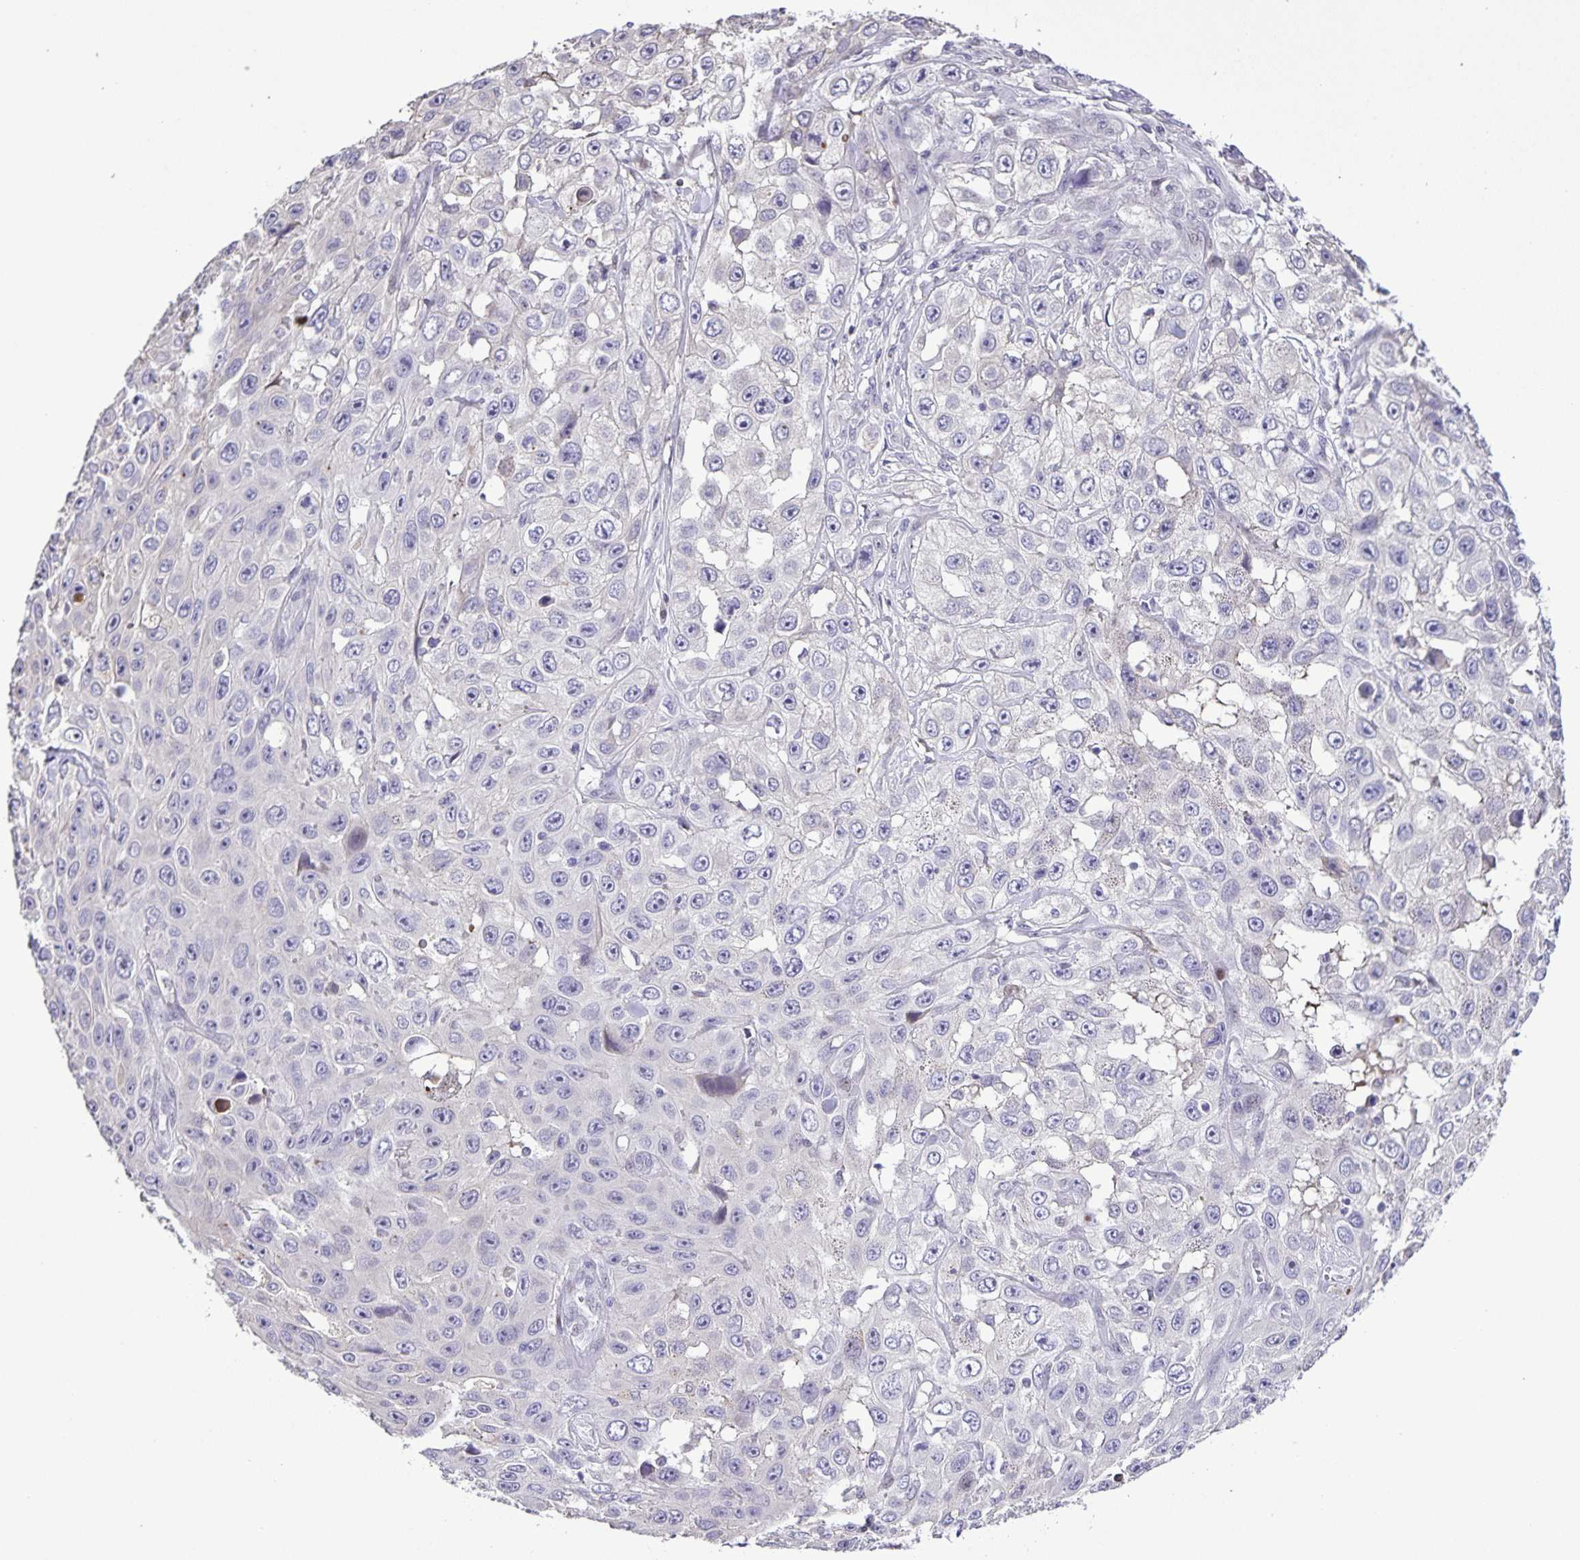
{"staining": {"intensity": "negative", "quantity": "none", "location": "none"}, "tissue": "skin cancer", "cell_type": "Tumor cells", "image_type": "cancer", "snomed": [{"axis": "morphology", "description": "Squamous cell carcinoma, NOS"}, {"axis": "topography", "description": "Skin"}], "caption": "IHC image of neoplastic tissue: skin squamous cell carcinoma stained with DAB shows no significant protein staining in tumor cells.", "gene": "ONECUT2", "patient": {"sex": "male", "age": 82}}